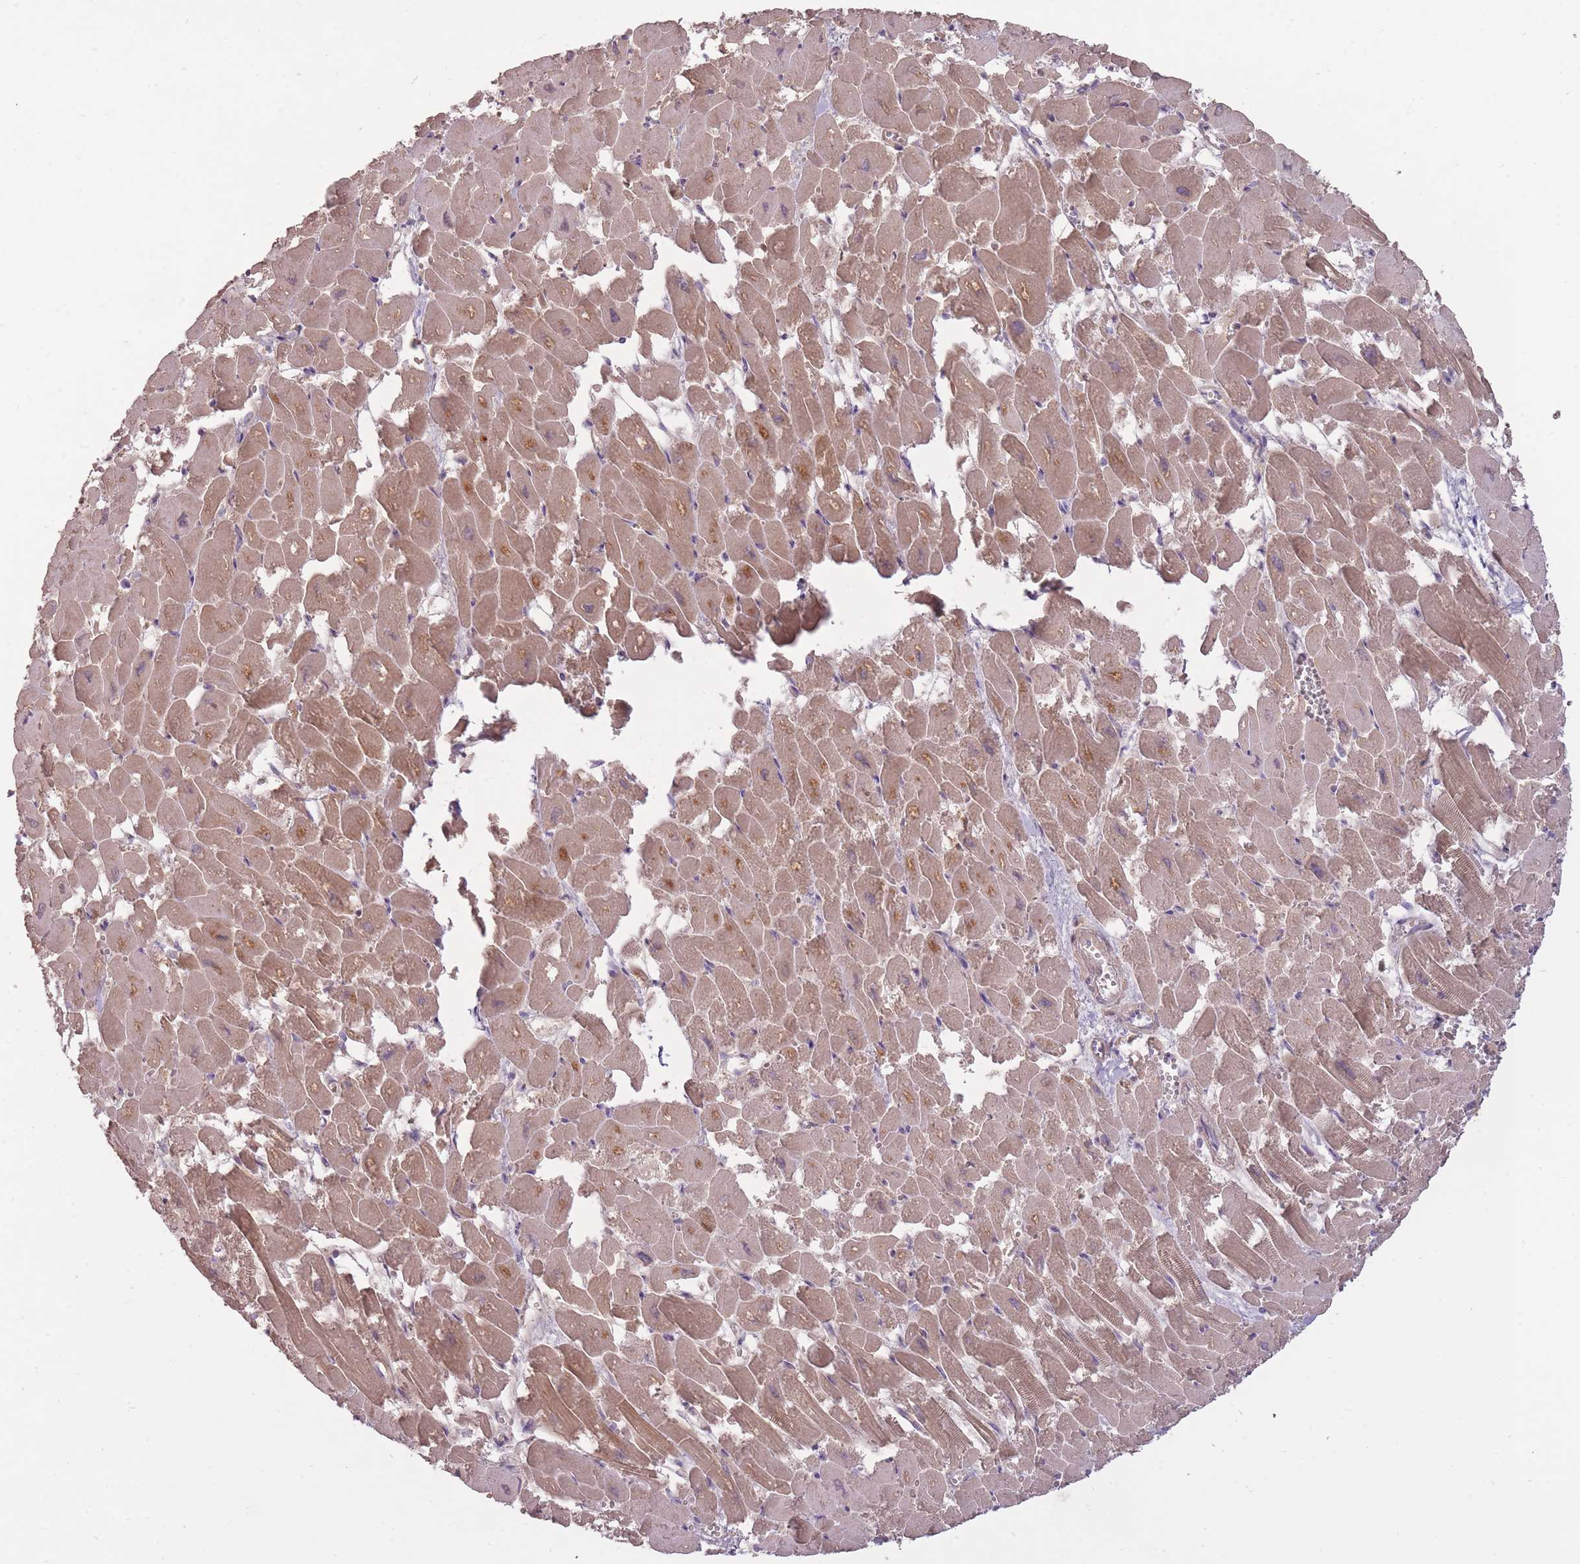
{"staining": {"intensity": "moderate", "quantity": ">75%", "location": "cytoplasmic/membranous"}, "tissue": "heart muscle", "cell_type": "Cardiomyocytes", "image_type": "normal", "snomed": [{"axis": "morphology", "description": "Normal tissue, NOS"}, {"axis": "topography", "description": "Heart"}], "caption": "Heart muscle stained with immunohistochemistry reveals moderate cytoplasmic/membranous positivity in about >75% of cardiomyocytes.", "gene": "LRATD2", "patient": {"sex": "male", "age": 54}}